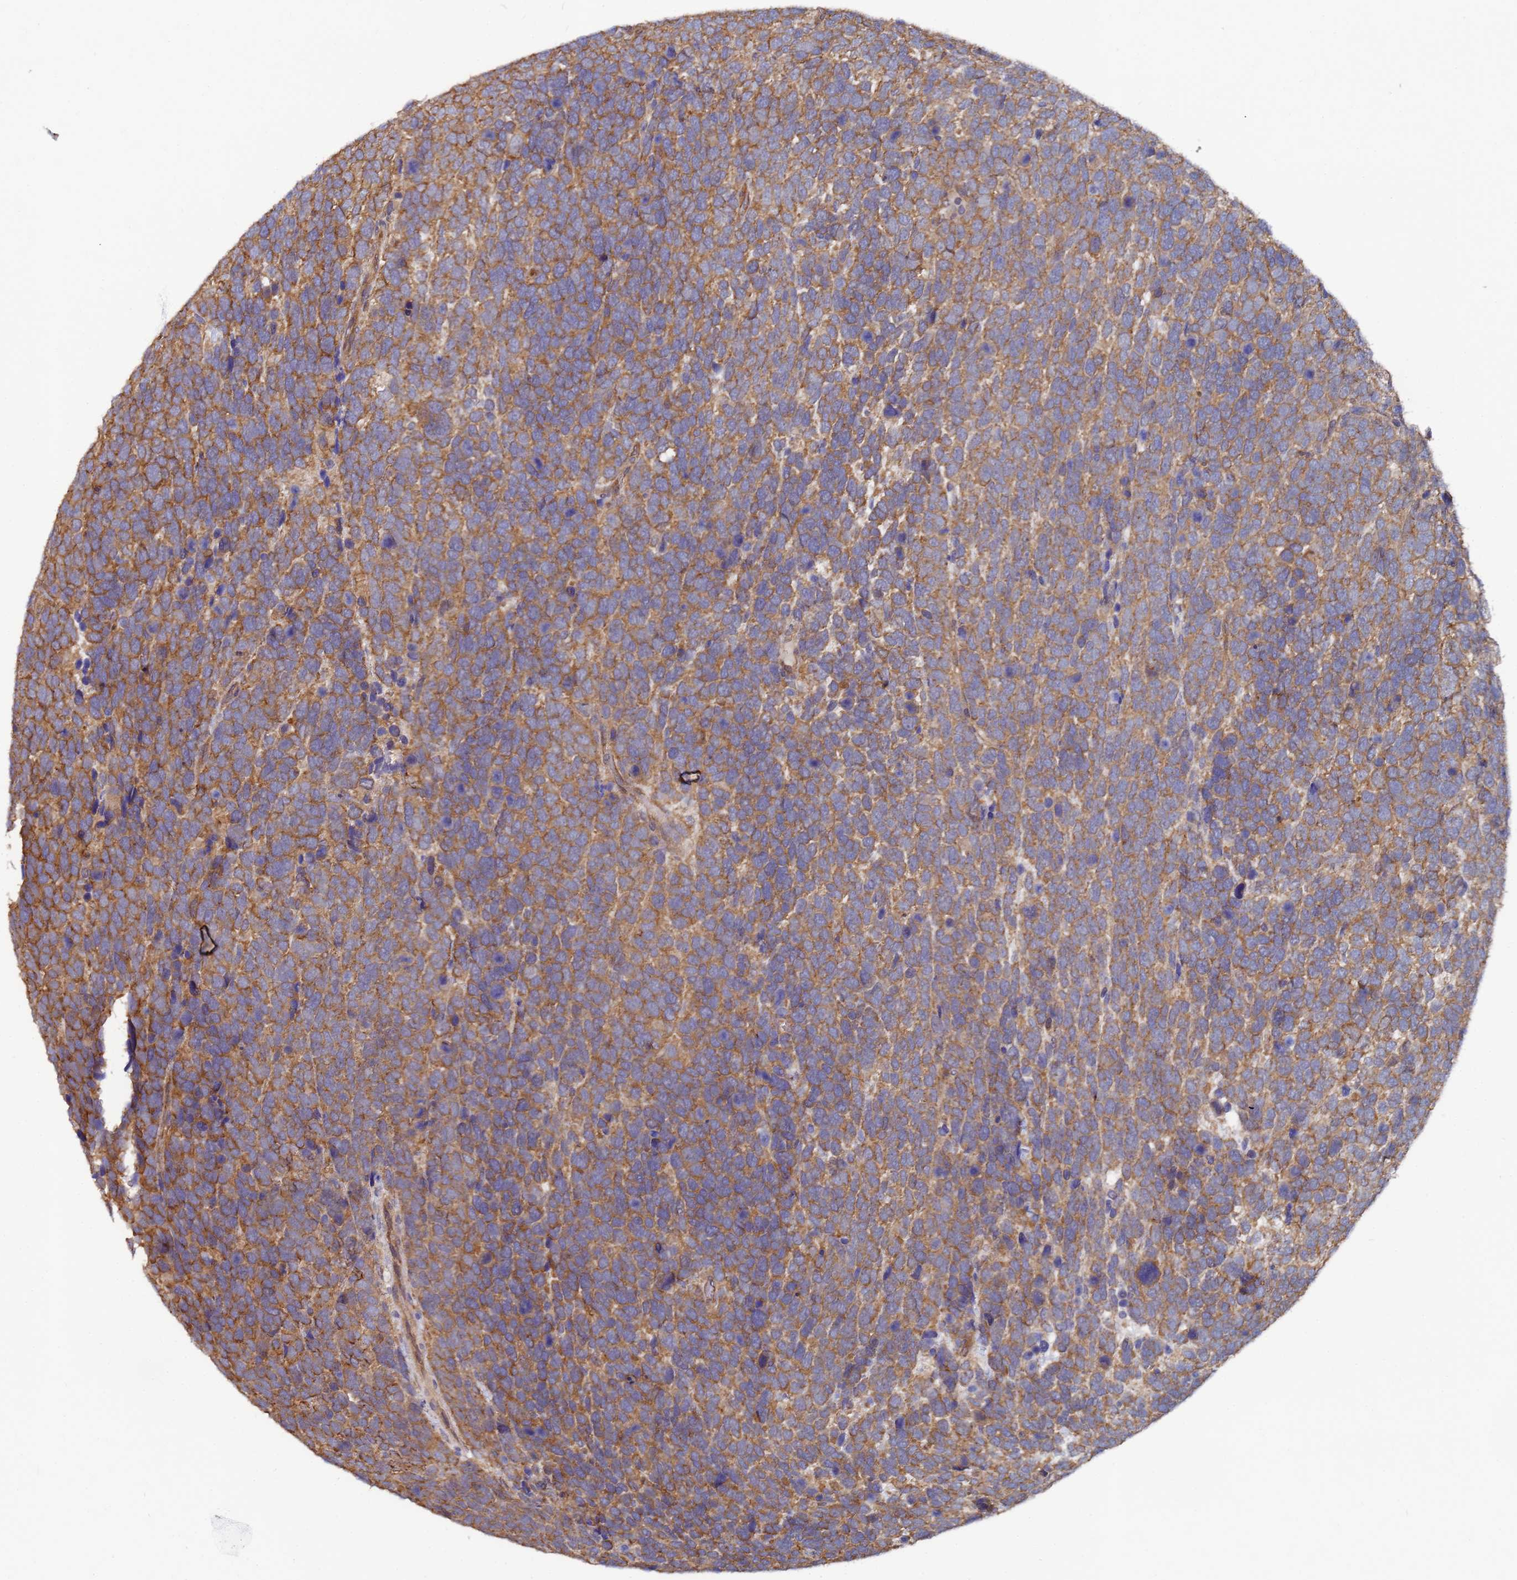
{"staining": {"intensity": "moderate", "quantity": ">75%", "location": "cytoplasmic/membranous"}, "tissue": "urothelial cancer", "cell_type": "Tumor cells", "image_type": "cancer", "snomed": [{"axis": "morphology", "description": "Urothelial carcinoma, High grade"}, {"axis": "topography", "description": "Urinary bladder"}], "caption": "Immunohistochemistry (IHC) of high-grade urothelial carcinoma reveals medium levels of moderate cytoplasmic/membranous staining in about >75% of tumor cells. Nuclei are stained in blue.", "gene": "ALS2CL", "patient": {"sex": "female", "age": 82}}